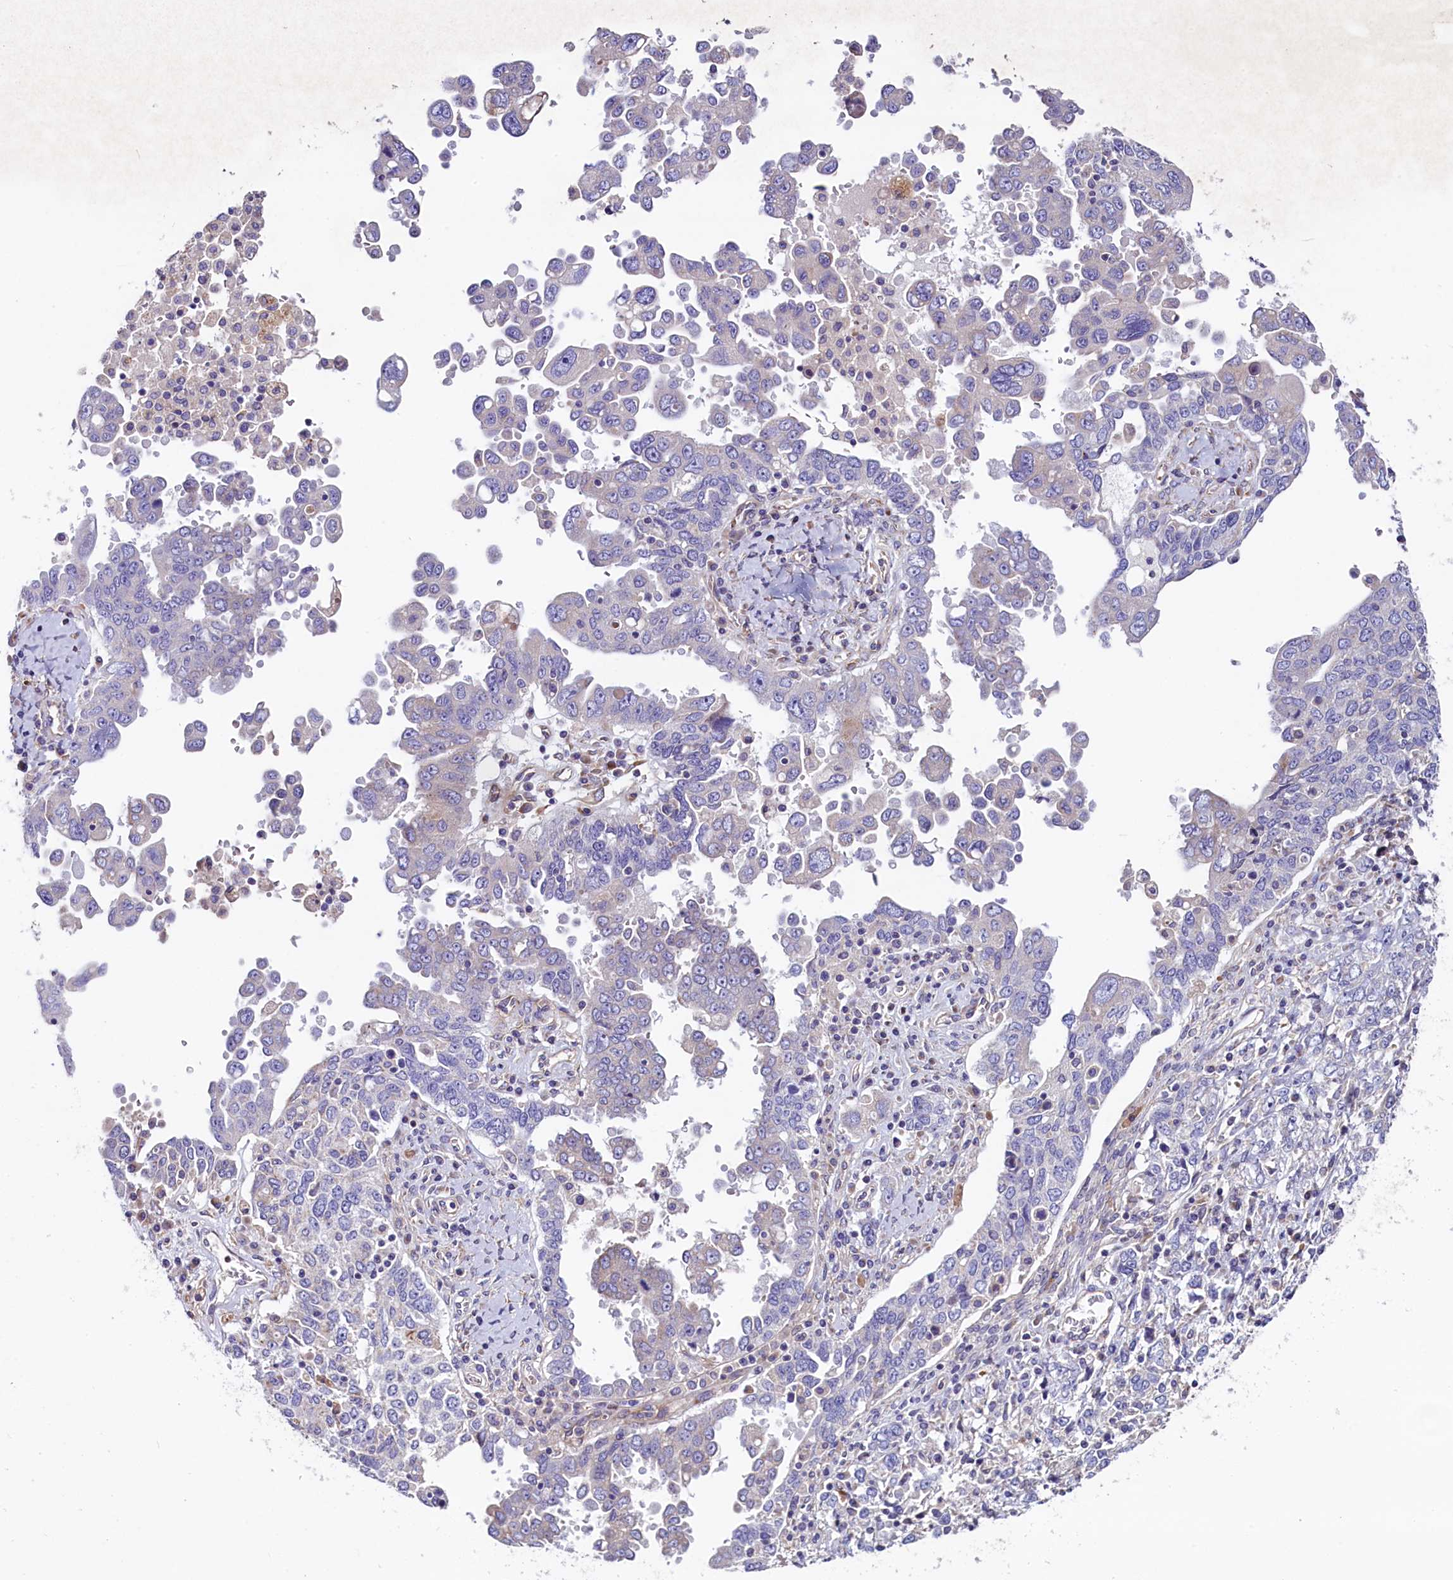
{"staining": {"intensity": "negative", "quantity": "none", "location": "none"}, "tissue": "ovarian cancer", "cell_type": "Tumor cells", "image_type": "cancer", "snomed": [{"axis": "morphology", "description": "Carcinoma, endometroid"}, {"axis": "topography", "description": "Ovary"}], "caption": "High magnification brightfield microscopy of ovarian endometroid carcinoma stained with DAB (3,3'-diaminobenzidine) (brown) and counterstained with hematoxylin (blue): tumor cells show no significant staining. The staining was performed using DAB to visualize the protein expression in brown, while the nuclei were stained in blue with hematoxylin (Magnification: 20x).", "gene": "GPR108", "patient": {"sex": "female", "age": 62}}